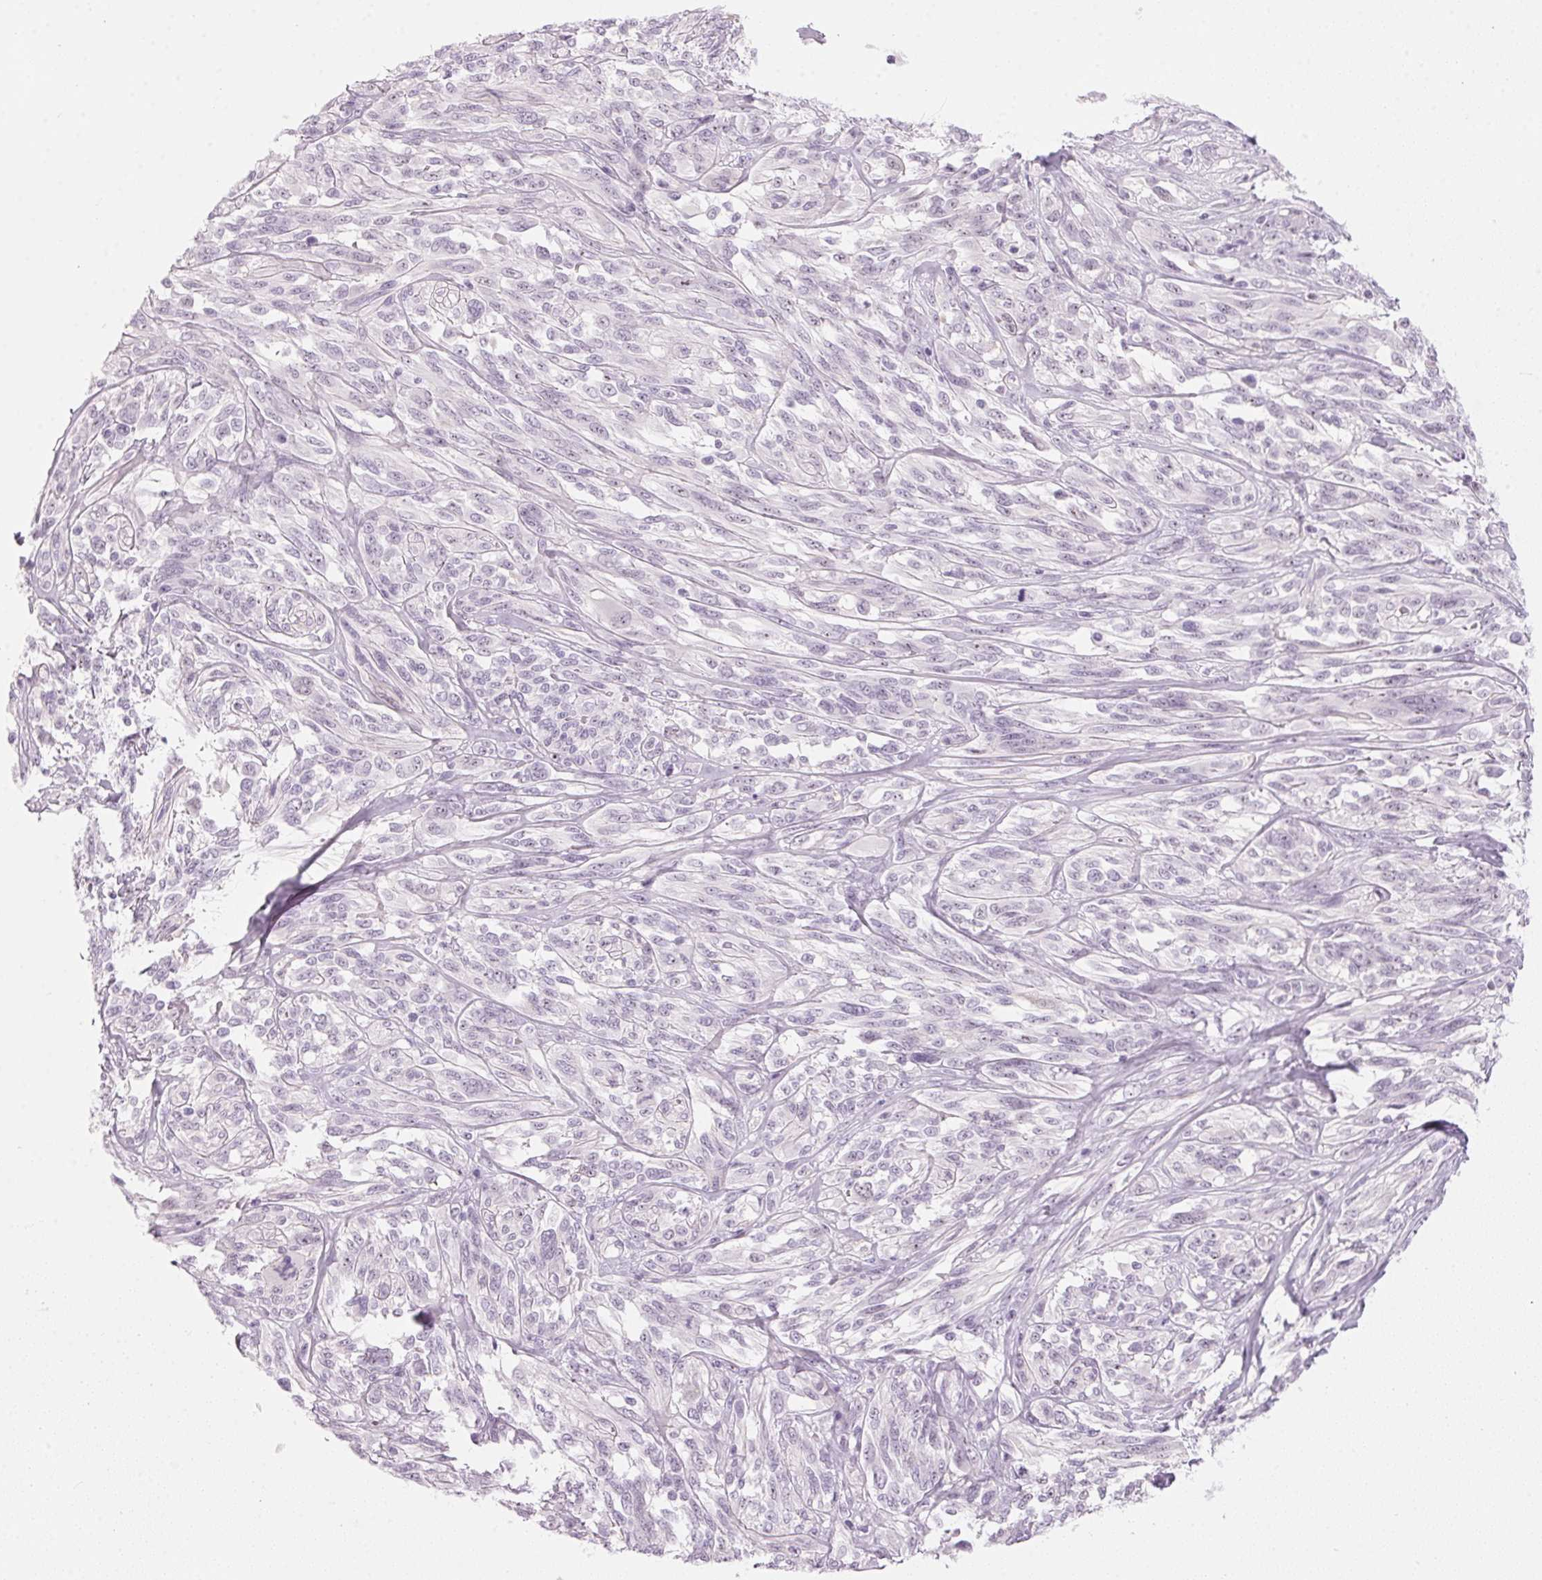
{"staining": {"intensity": "negative", "quantity": "none", "location": "none"}, "tissue": "melanoma", "cell_type": "Tumor cells", "image_type": "cancer", "snomed": [{"axis": "morphology", "description": "Malignant melanoma, NOS"}, {"axis": "topography", "description": "Skin"}], "caption": "Immunohistochemical staining of human malignant melanoma shows no significant staining in tumor cells.", "gene": "DNTTIP2", "patient": {"sex": "female", "age": 91}}